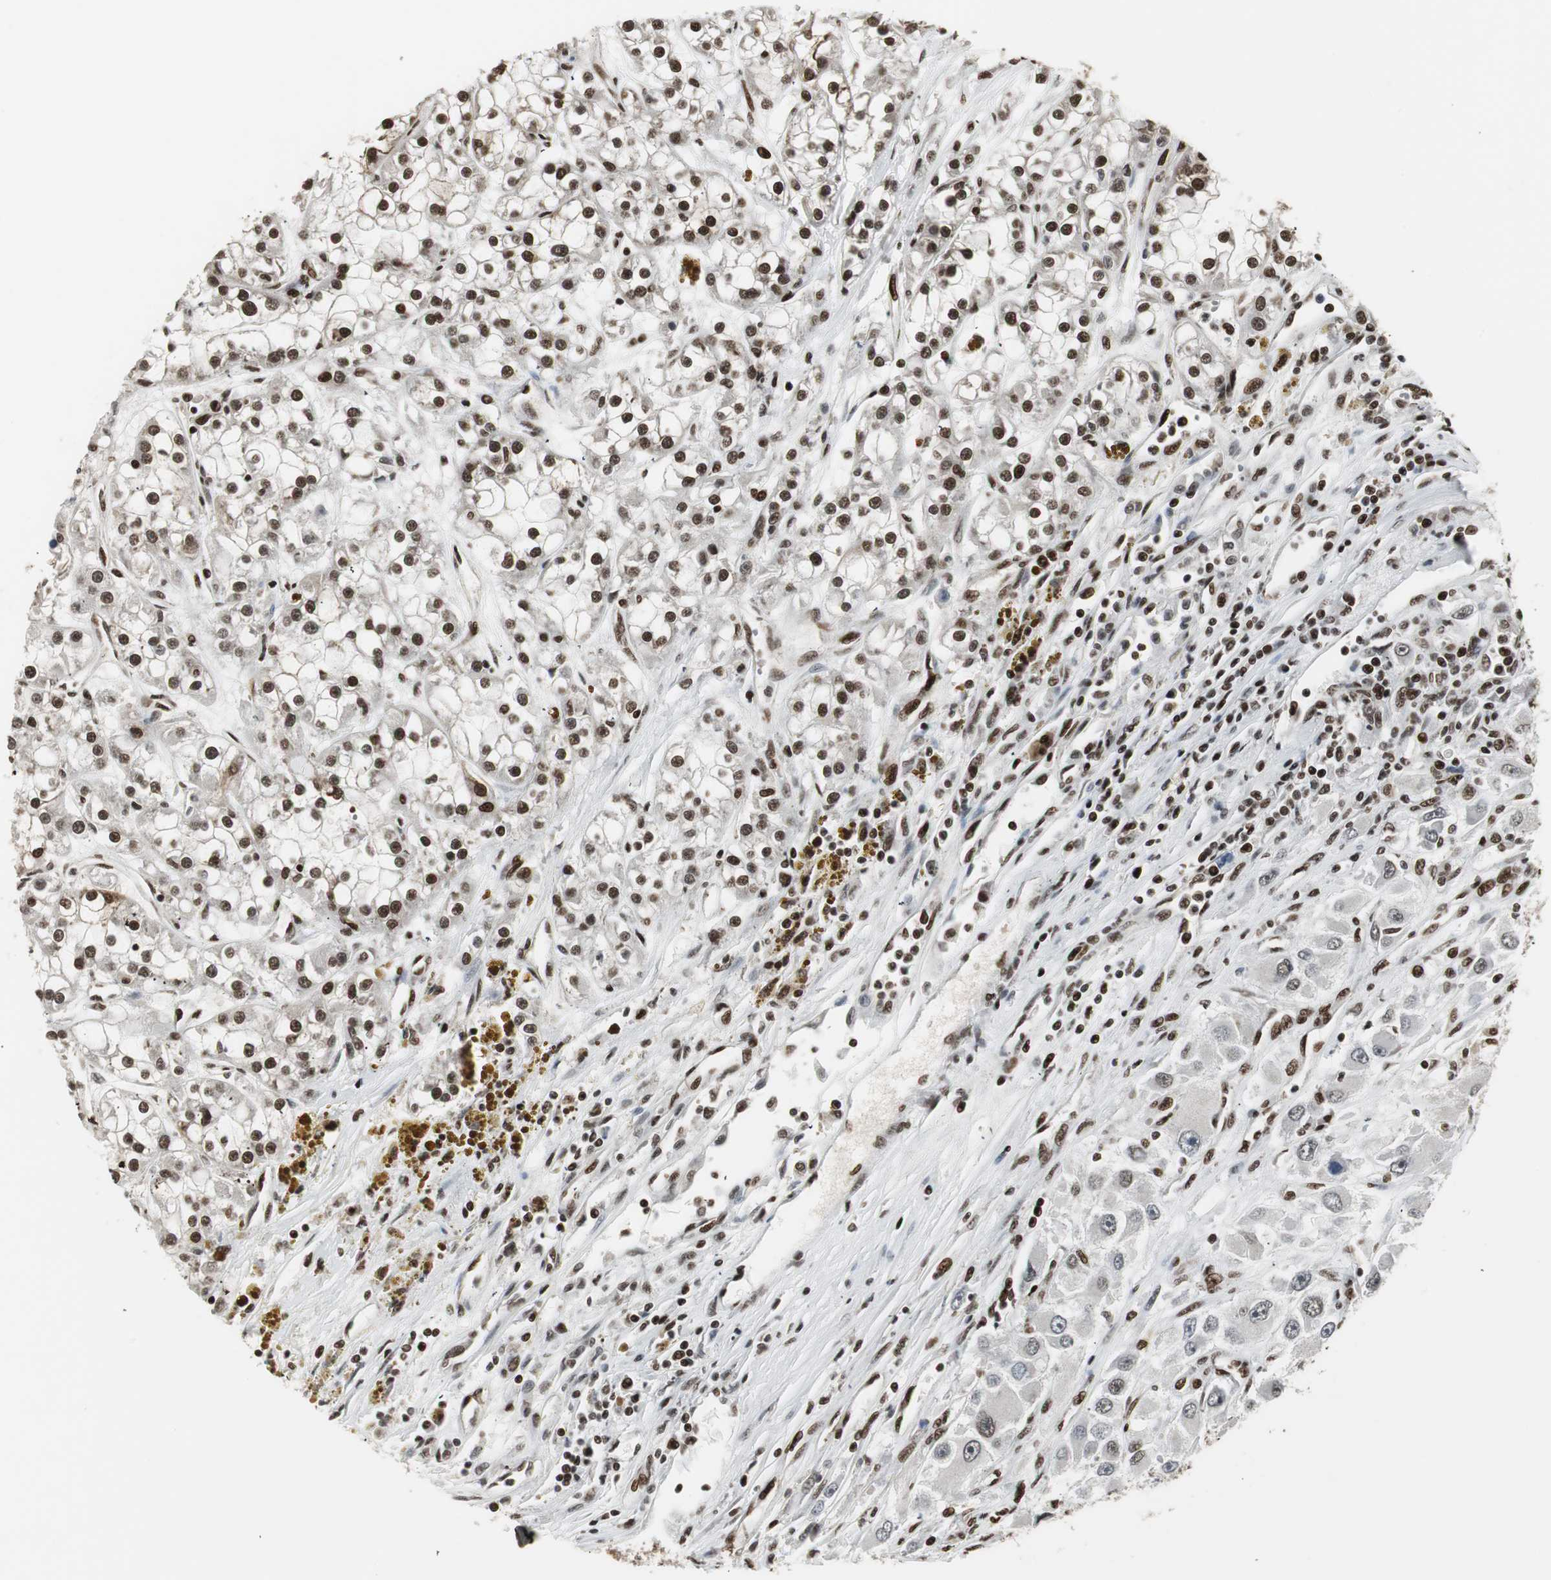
{"staining": {"intensity": "strong", "quantity": "25%-75%", "location": "nuclear"}, "tissue": "renal cancer", "cell_type": "Tumor cells", "image_type": "cancer", "snomed": [{"axis": "morphology", "description": "Adenocarcinoma, NOS"}, {"axis": "topography", "description": "Kidney"}], "caption": "Immunohistochemistry (IHC) (DAB (3,3'-diaminobenzidine)) staining of renal cancer reveals strong nuclear protein positivity in about 25%-75% of tumor cells.", "gene": "PARN", "patient": {"sex": "female", "age": 52}}